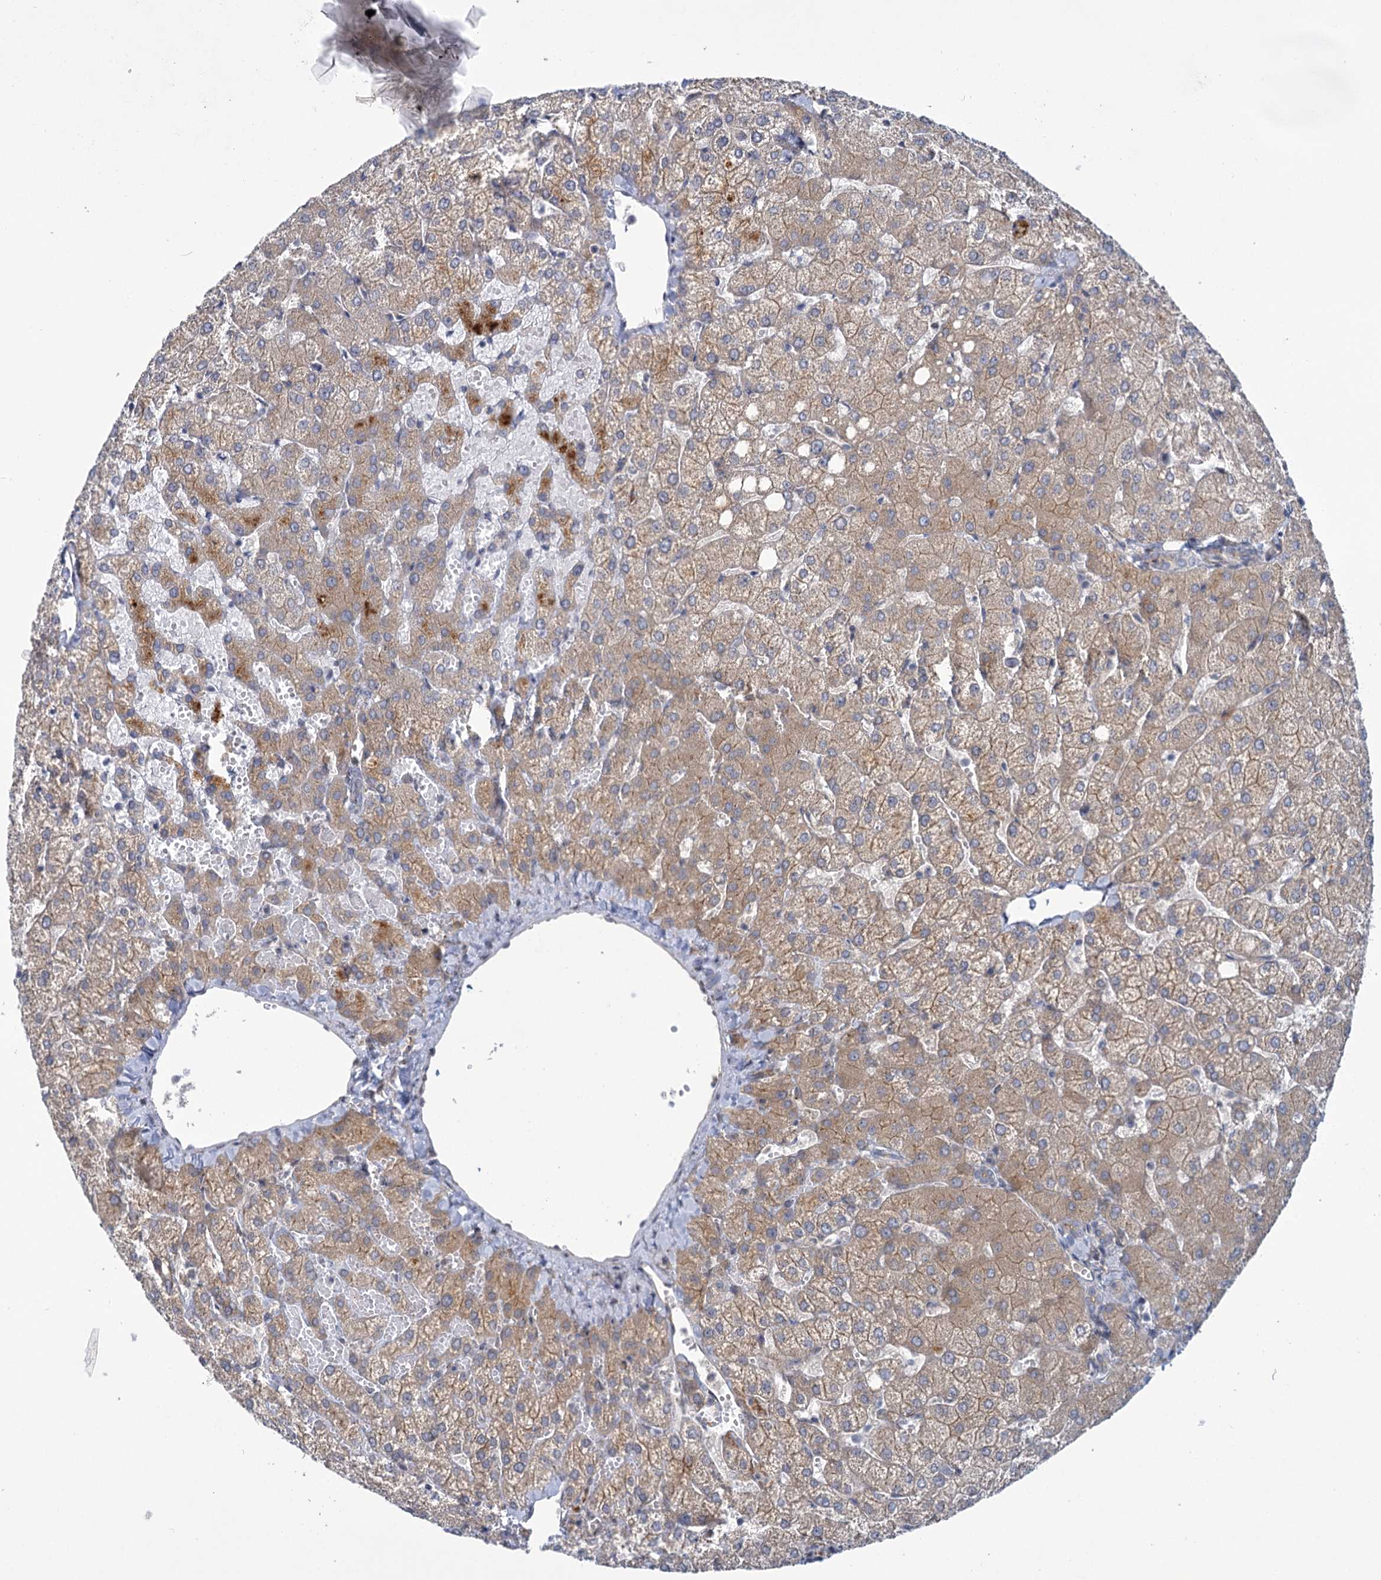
{"staining": {"intensity": "negative", "quantity": "none", "location": "none"}, "tissue": "liver", "cell_type": "Cholangiocytes", "image_type": "normal", "snomed": [{"axis": "morphology", "description": "Normal tissue, NOS"}, {"axis": "topography", "description": "Liver"}], "caption": "This is an IHC histopathology image of unremarkable human liver. There is no staining in cholangiocytes.", "gene": "MBLAC2", "patient": {"sex": "female", "age": 54}}